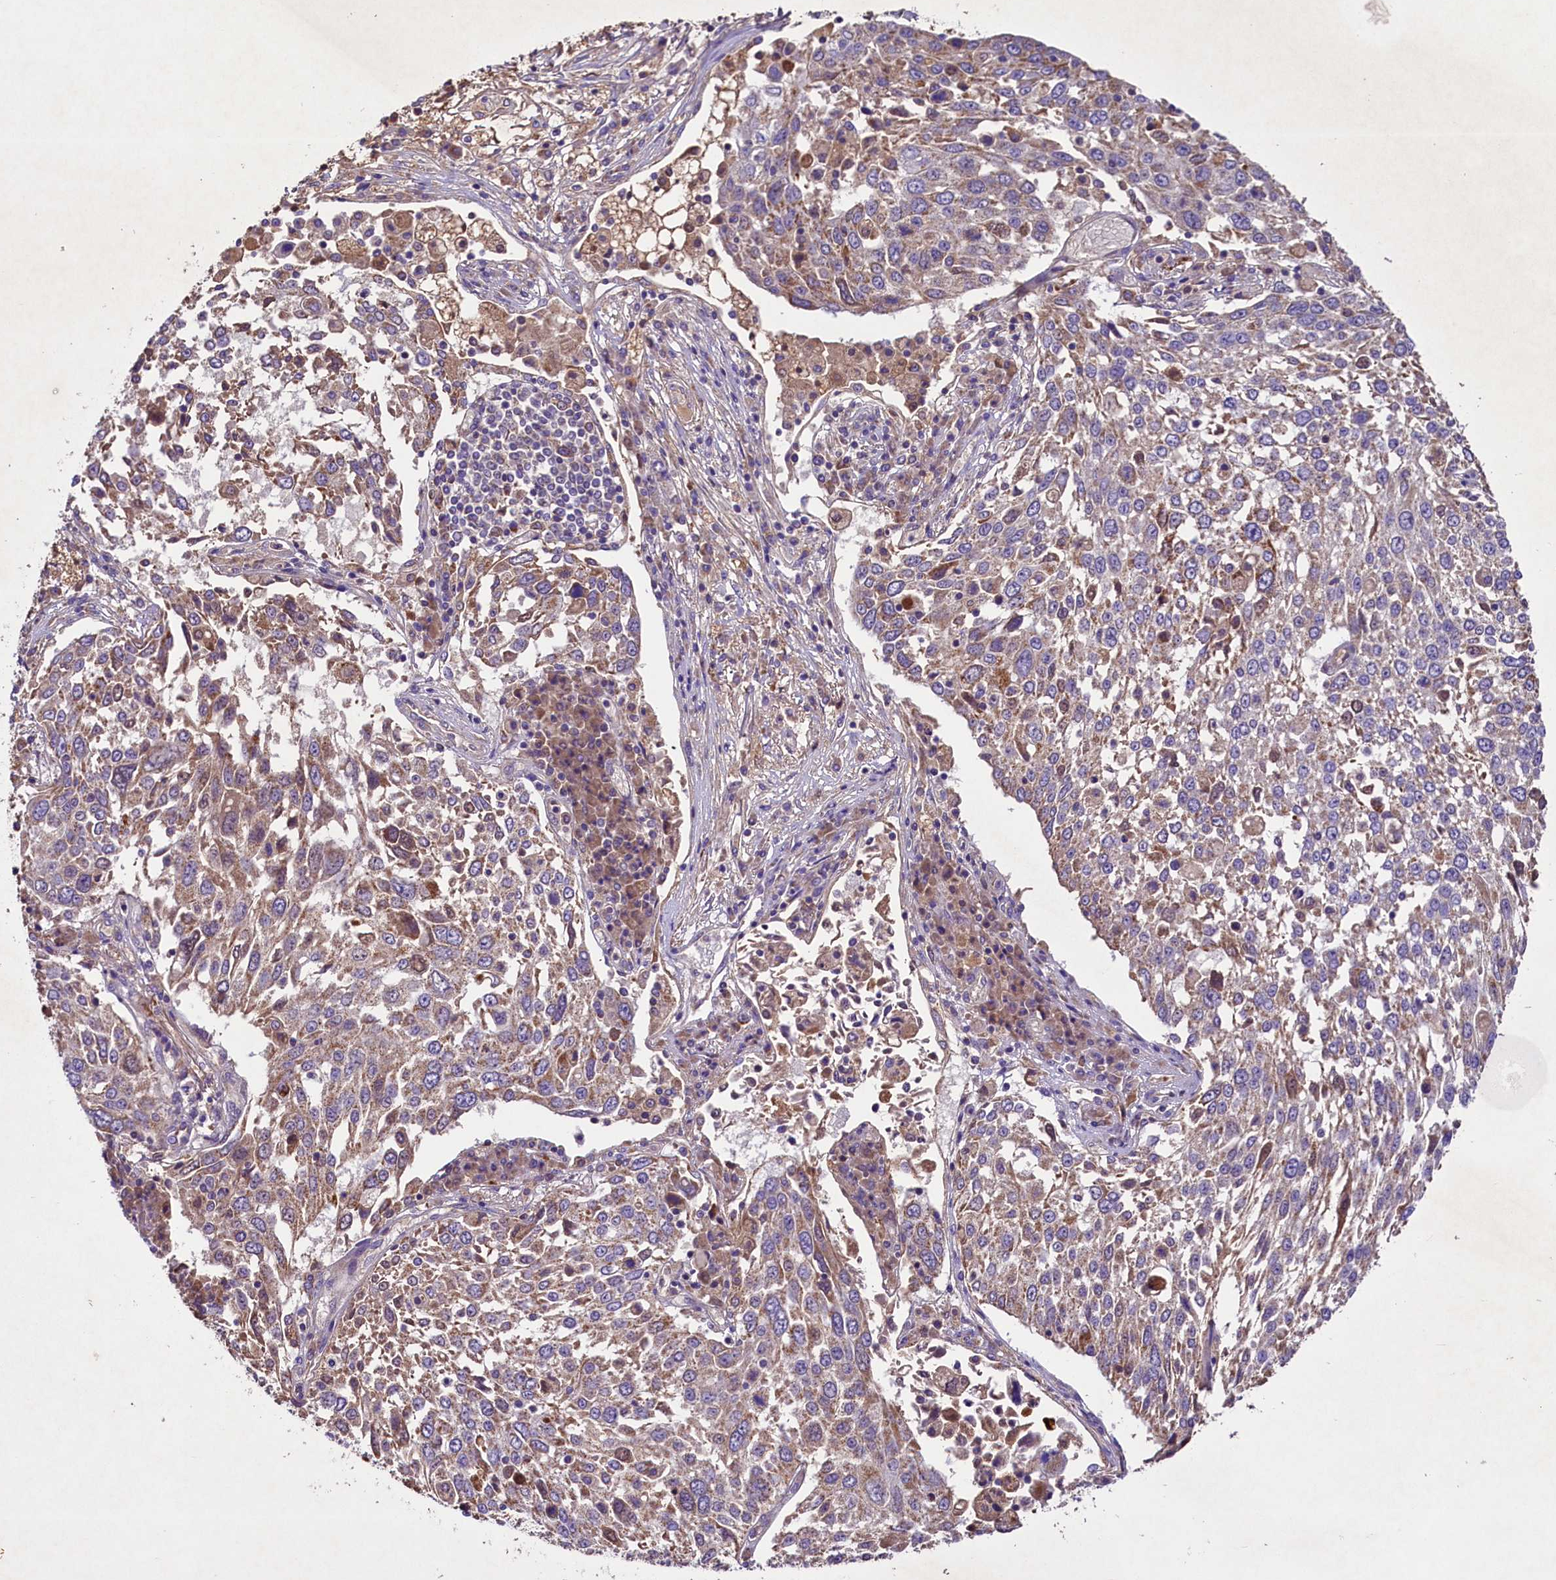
{"staining": {"intensity": "moderate", "quantity": "<25%", "location": "cytoplasmic/membranous"}, "tissue": "lung cancer", "cell_type": "Tumor cells", "image_type": "cancer", "snomed": [{"axis": "morphology", "description": "Squamous cell carcinoma, NOS"}, {"axis": "topography", "description": "Lung"}], "caption": "Lung cancer (squamous cell carcinoma) stained with a protein marker reveals moderate staining in tumor cells.", "gene": "PMPCB", "patient": {"sex": "male", "age": 65}}